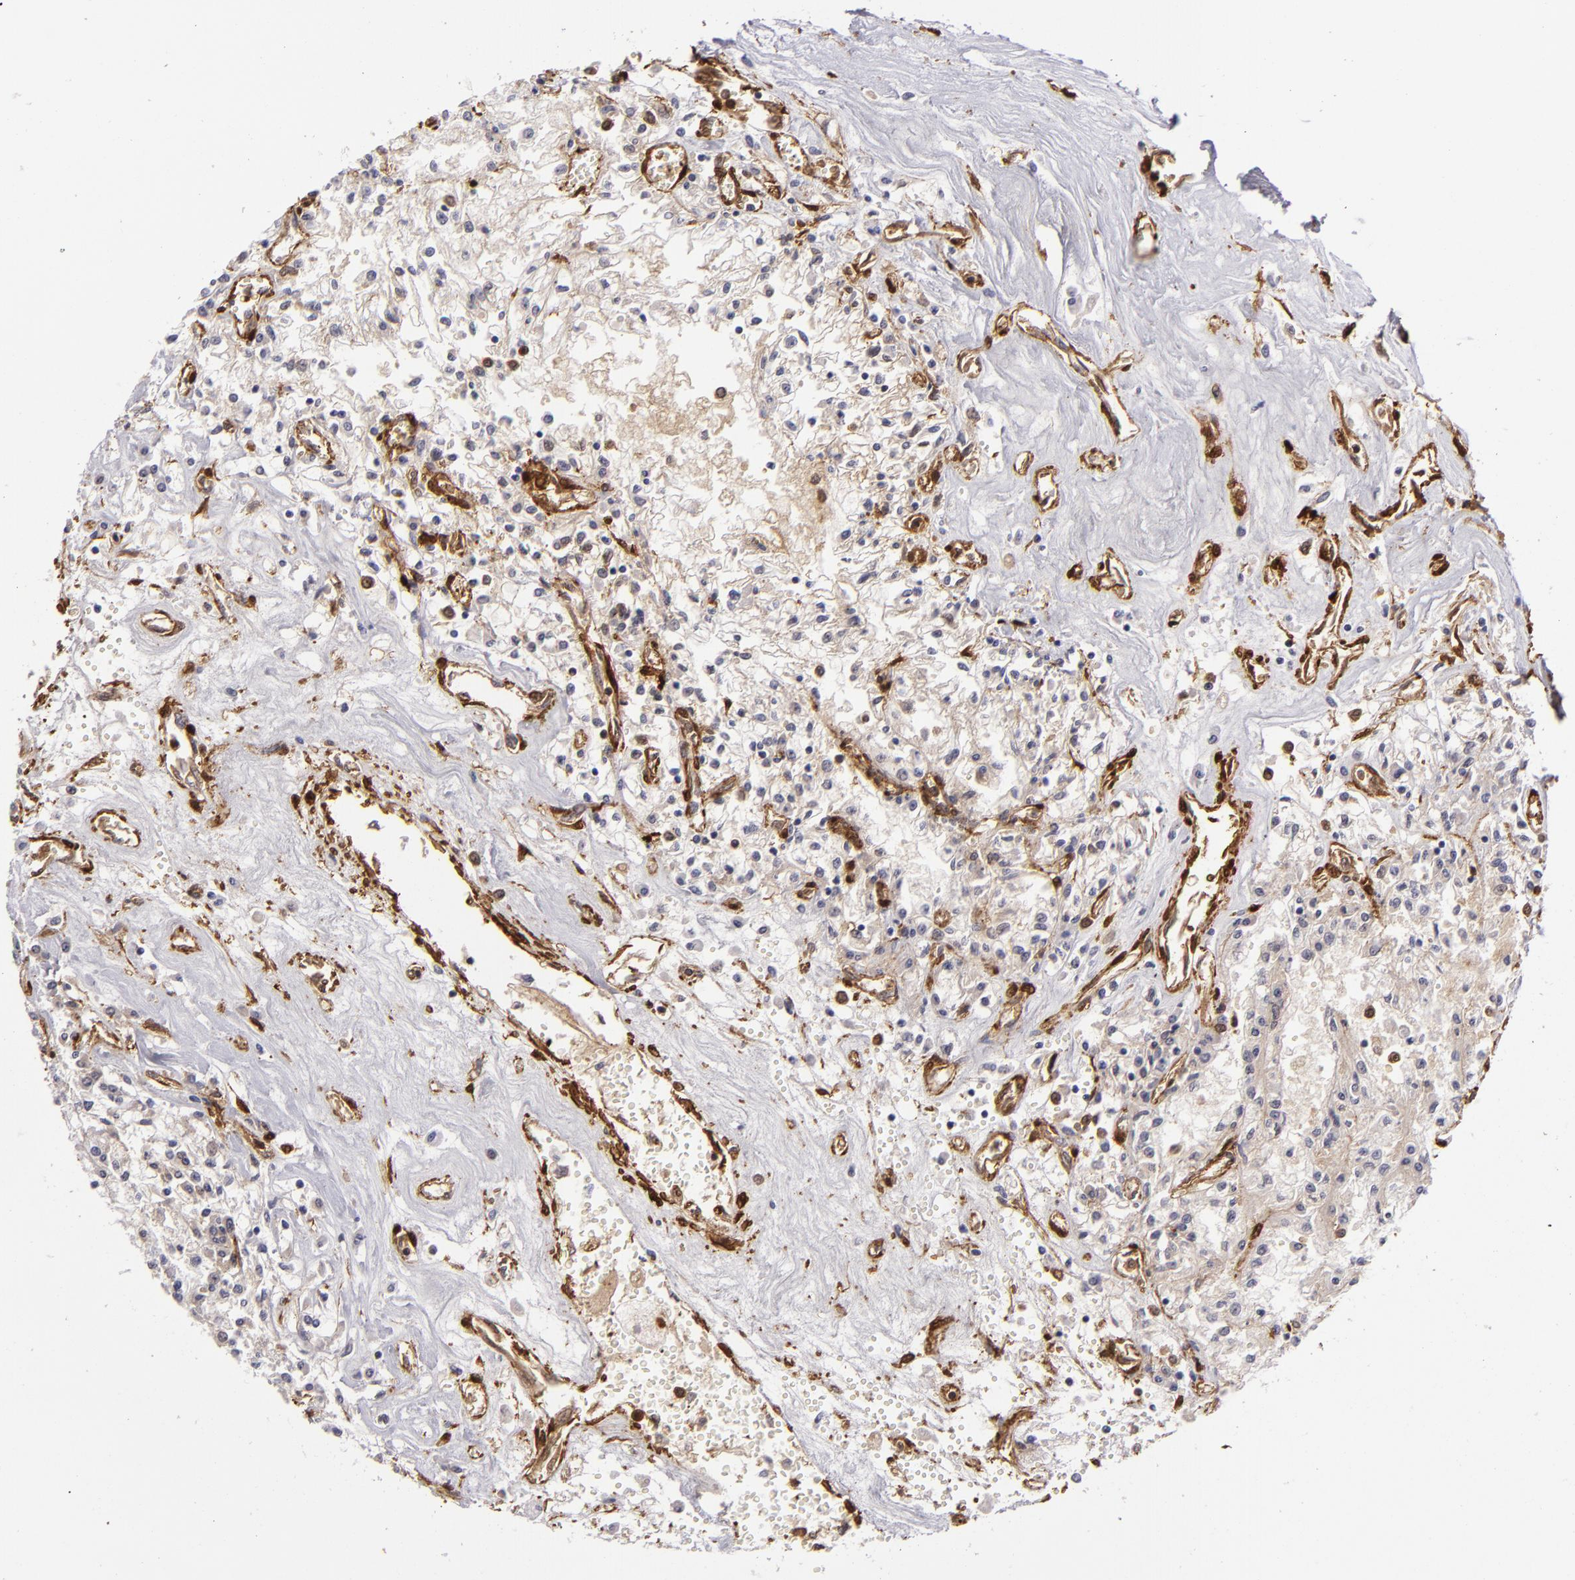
{"staining": {"intensity": "weak", "quantity": "<25%", "location": "cytoplasmic/membranous"}, "tissue": "renal cancer", "cell_type": "Tumor cells", "image_type": "cancer", "snomed": [{"axis": "morphology", "description": "Adenocarcinoma, NOS"}, {"axis": "topography", "description": "Kidney"}], "caption": "DAB (3,3'-diaminobenzidine) immunohistochemical staining of human renal adenocarcinoma demonstrates no significant staining in tumor cells.", "gene": "VCL", "patient": {"sex": "male", "age": 78}}